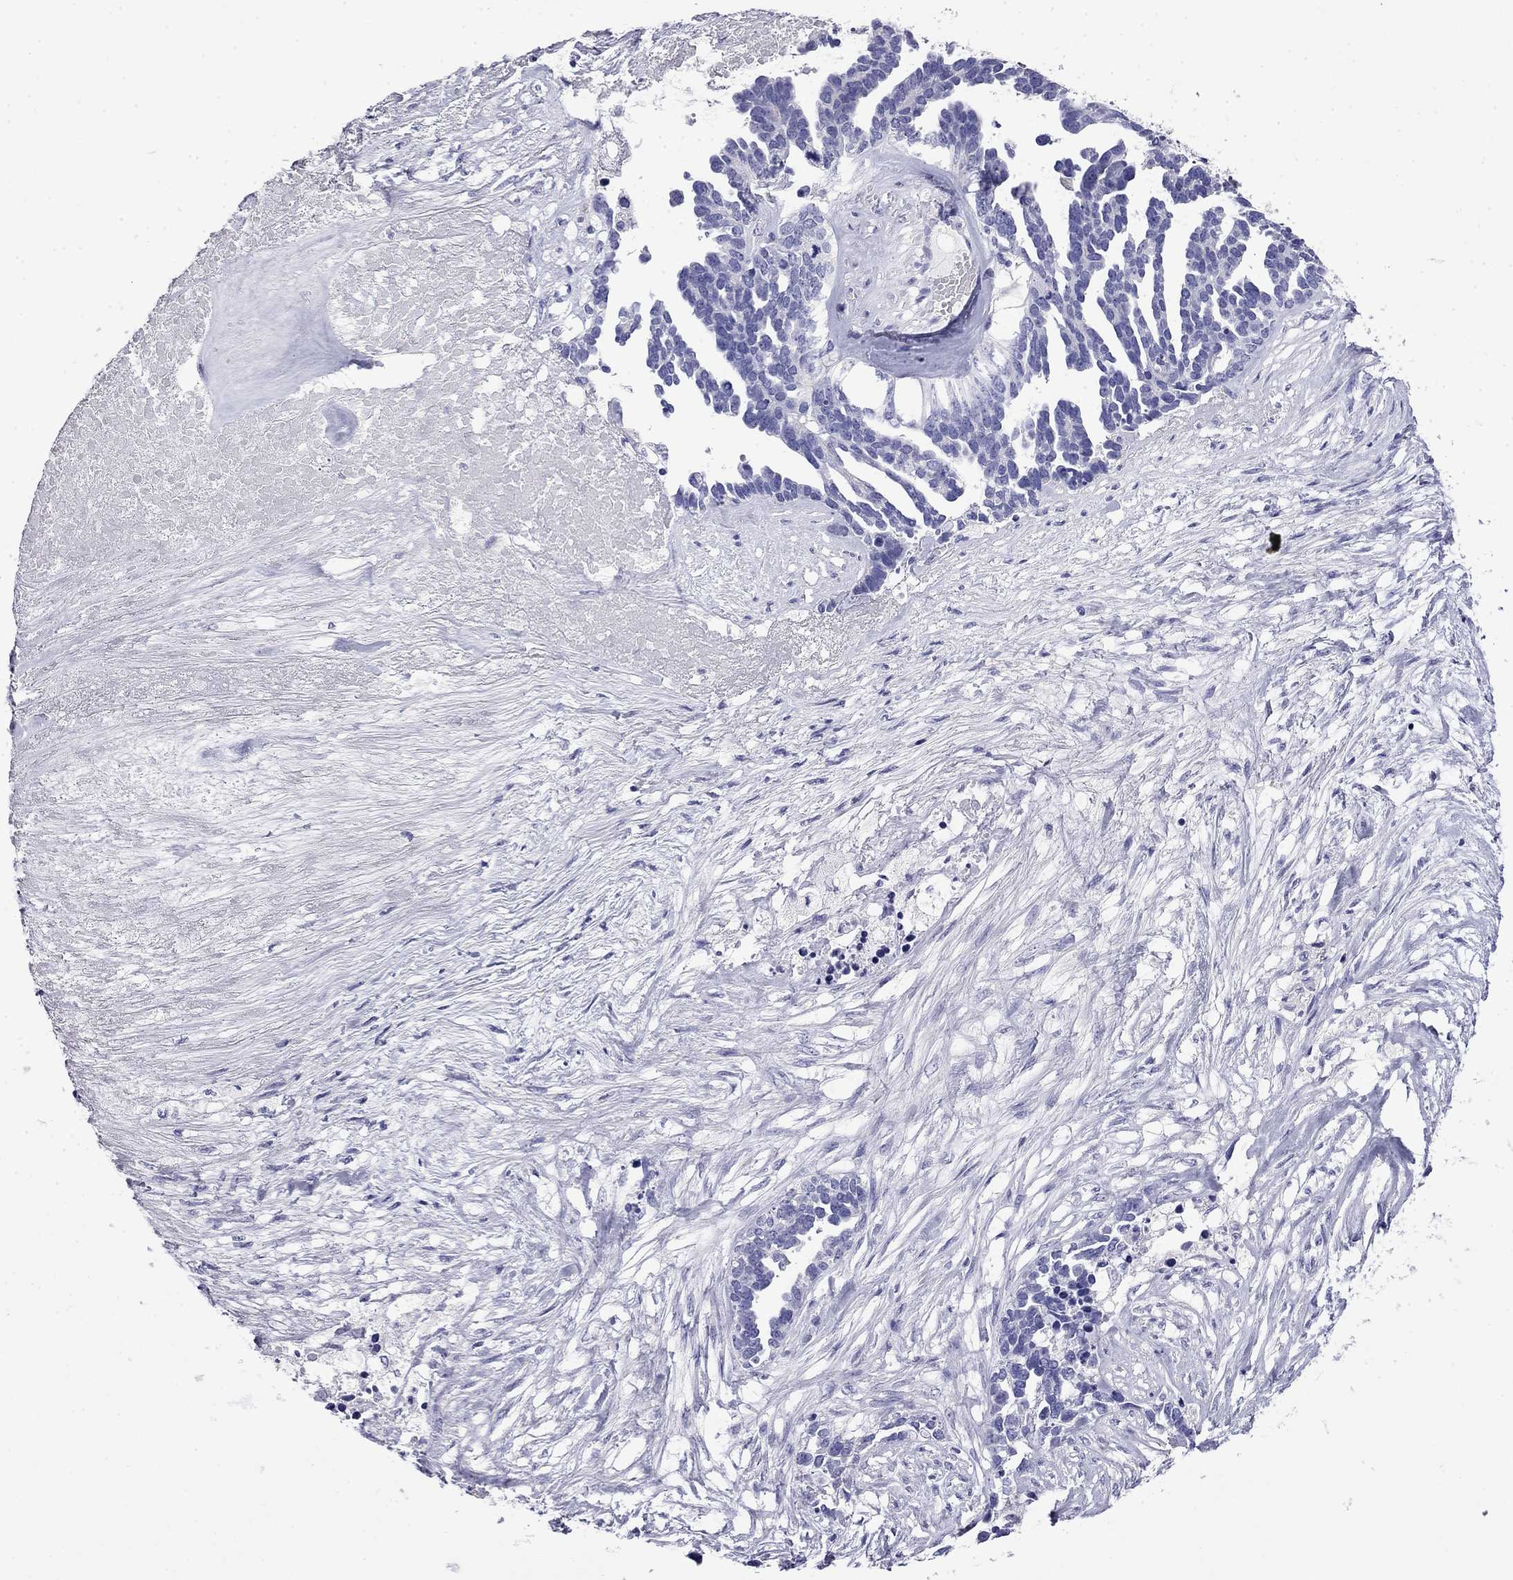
{"staining": {"intensity": "negative", "quantity": "none", "location": "none"}, "tissue": "ovarian cancer", "cell_type": "Tumor cells", "image_type": "cancer", "snomed": [{"axis": "morphology", "description": "Cystadenocarcinoma, serous, NOS"}, {"axis": "topography", "description": "Ovary"}], "caption": "Photomicrograph shows no significant protein positivity in tumor cells of serous cystadenocarcinoma (ovarian). (Stains: DAB immunohistochemistry (IHC) with hematoxylin counter stain, Microscopy: brightfield microscopy at high magnification).", "gene": "MYO15A", "patient": {"sex": "female", "age": 54}}